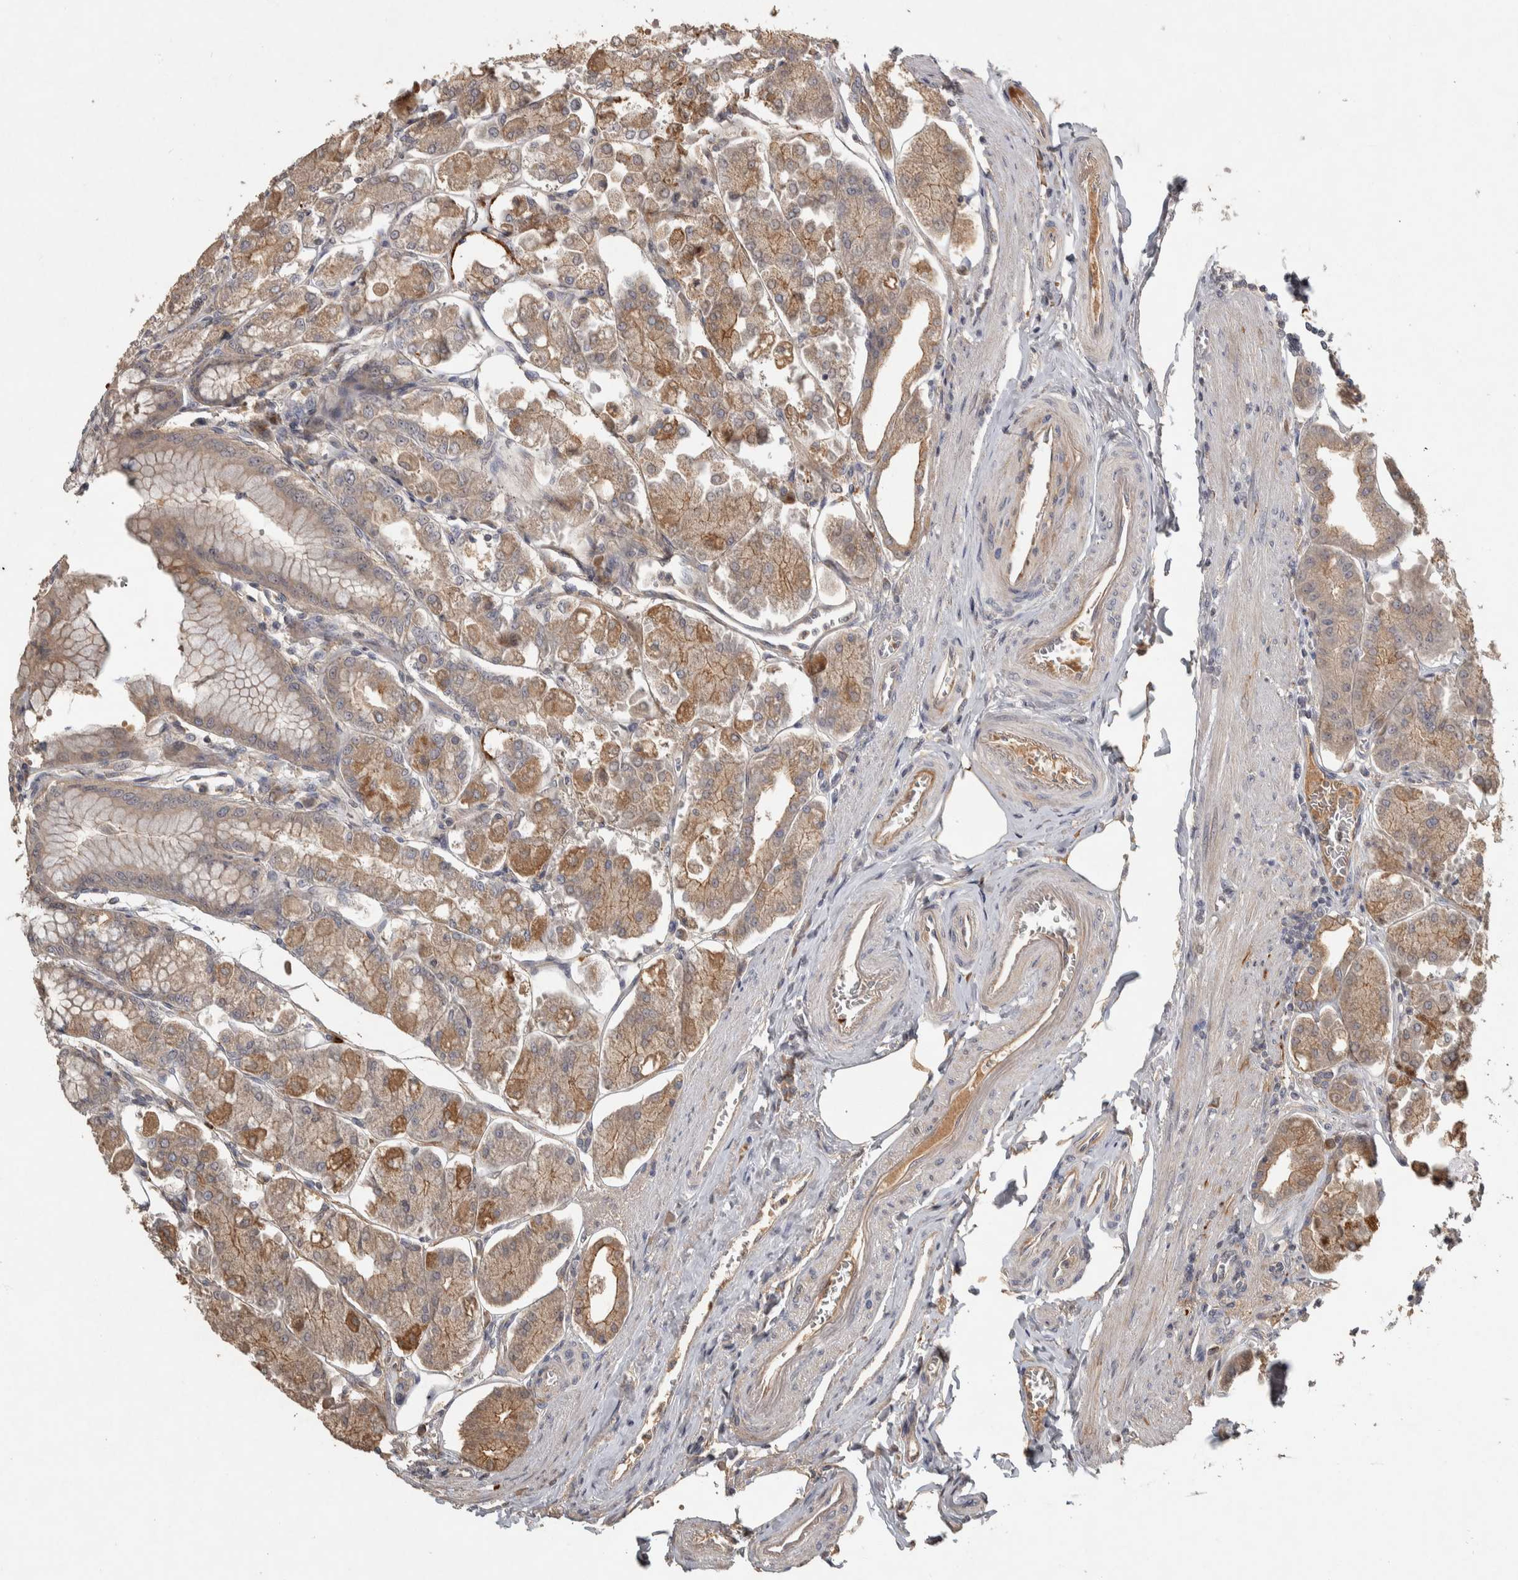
{"staining": {"intensity": "moderate", "quantity": "25%-75%", "location": "cytoplasmic/membranous"}, "tissue": "stomach", "cell_type": "Glandular cells", "image_type": "normal", "snomed": [{"axis": "morphology", "description": "Normal tissue, NOS"}, {"axis": "topography", "description": "Stomach, lower"}], "caption": "Stomach stained with immunohistochemistry reveals moderate cytoplasmic/membranous expression in about 25%-75% of glandular cells.", "gene": "EIF3H", "patient": {"sex": "male", "age": 71}}